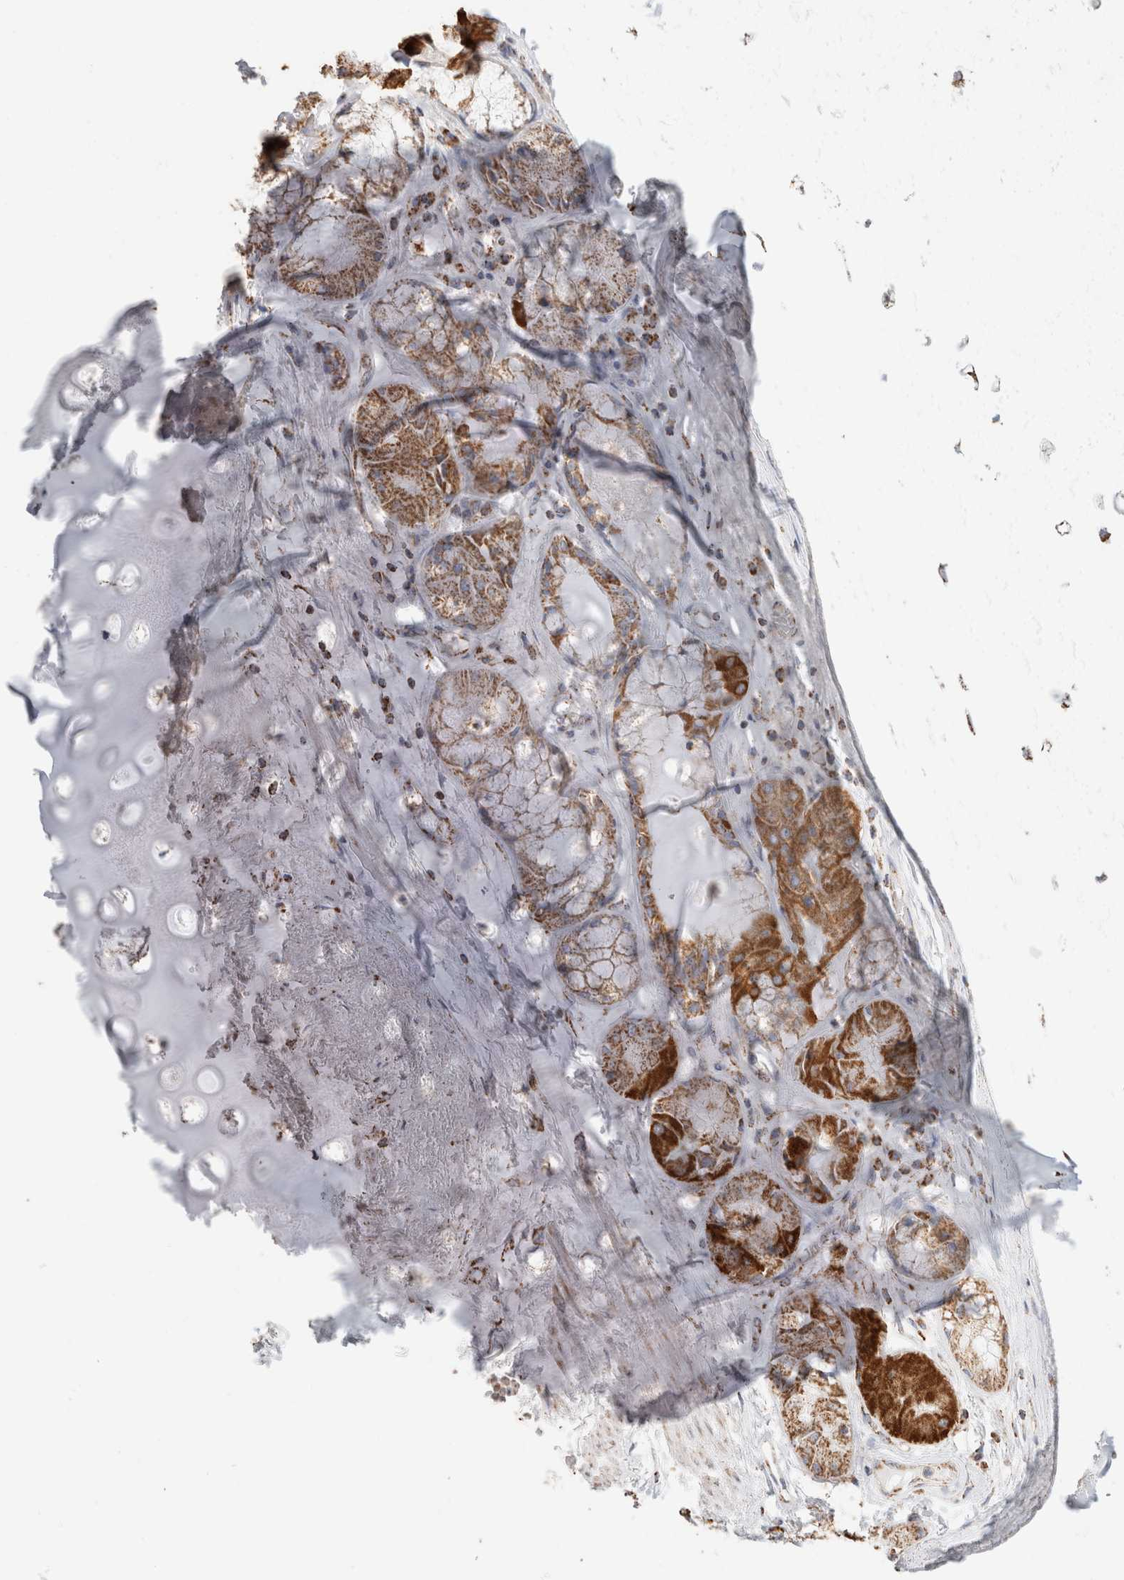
{"staining": {"intensity": "moderate", "quantity": "<25%", "location": "cytoplasmic/membranous"}, "tissue": "adipose tissue", "cell_type": "Adipocytes", "image_type": "normal", "snomed": [{"axis": "morphology", "description": "Normal tissue, NOS"}, {"axis": "topography", "description": "Bronchus"}], "caption": "A micrograph of human adipose tissue stained for a protein displays moderate cytoplasmic/membranous brown staining in adipocytes.", "gene": "C1QBP", "patient": {"sex": "male", "age": 66}}